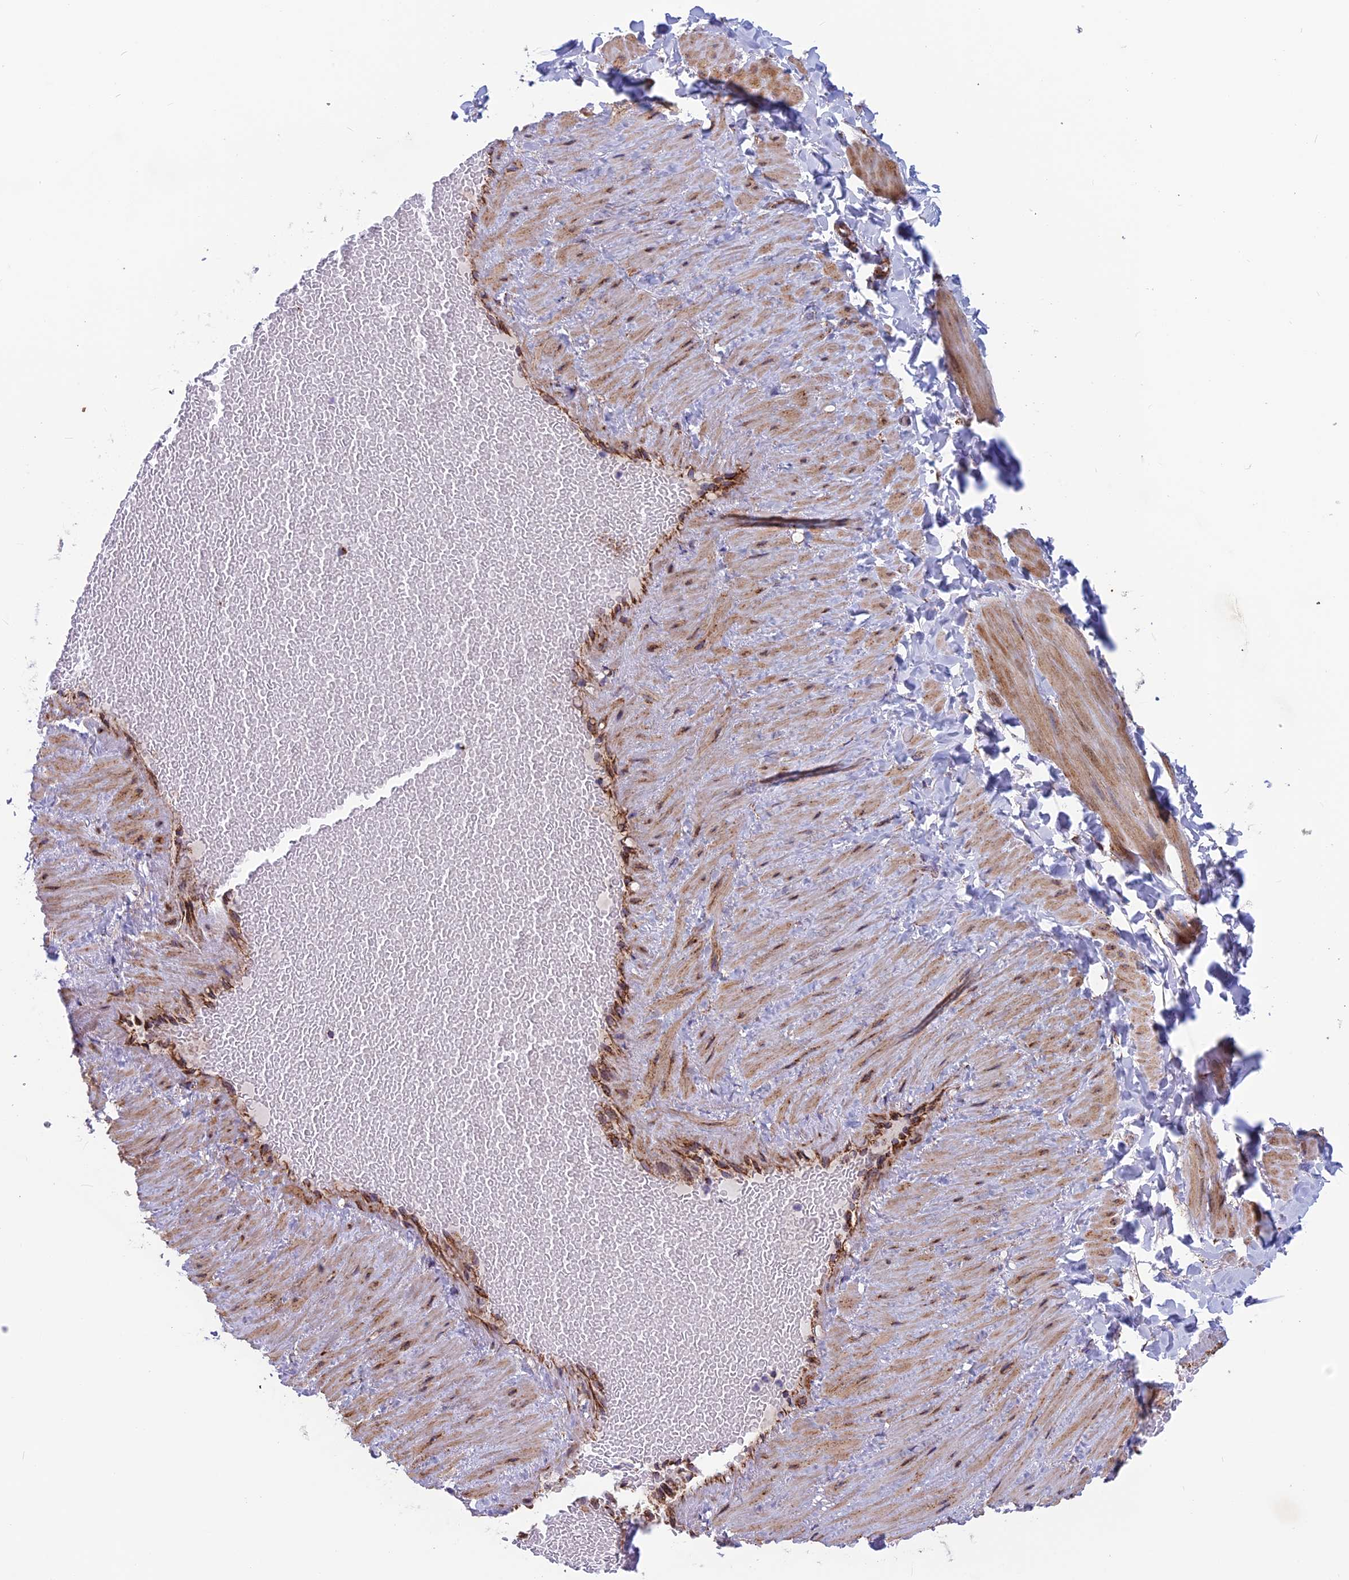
{"staining": {"intensity": "negative", "quantity": "none", "location": "none"}, "tissue": "adipose tissue", "cell_type": "Adipocytes", "image_type": "normal", "snomed": [{"axis": "morphology", "description": "Normal tissue, NOS"}, {"axis": "topography", "description": "Adipose tissue"}, {"axis": "topography", "description": "Vascular tissue"}, {"axis": "topography", "description": "Peripheral nerve tissue"}], "caption": "This histopathology image is of unremarkable adipose tissue stained with immunohistochemistry (IHC) to label a protein in brown with the nuclei are counter-stained blue. There is no positivity in adipocytes.", "gene": "MRPS18B", "patient": {"sex": "male", "age": 25}}